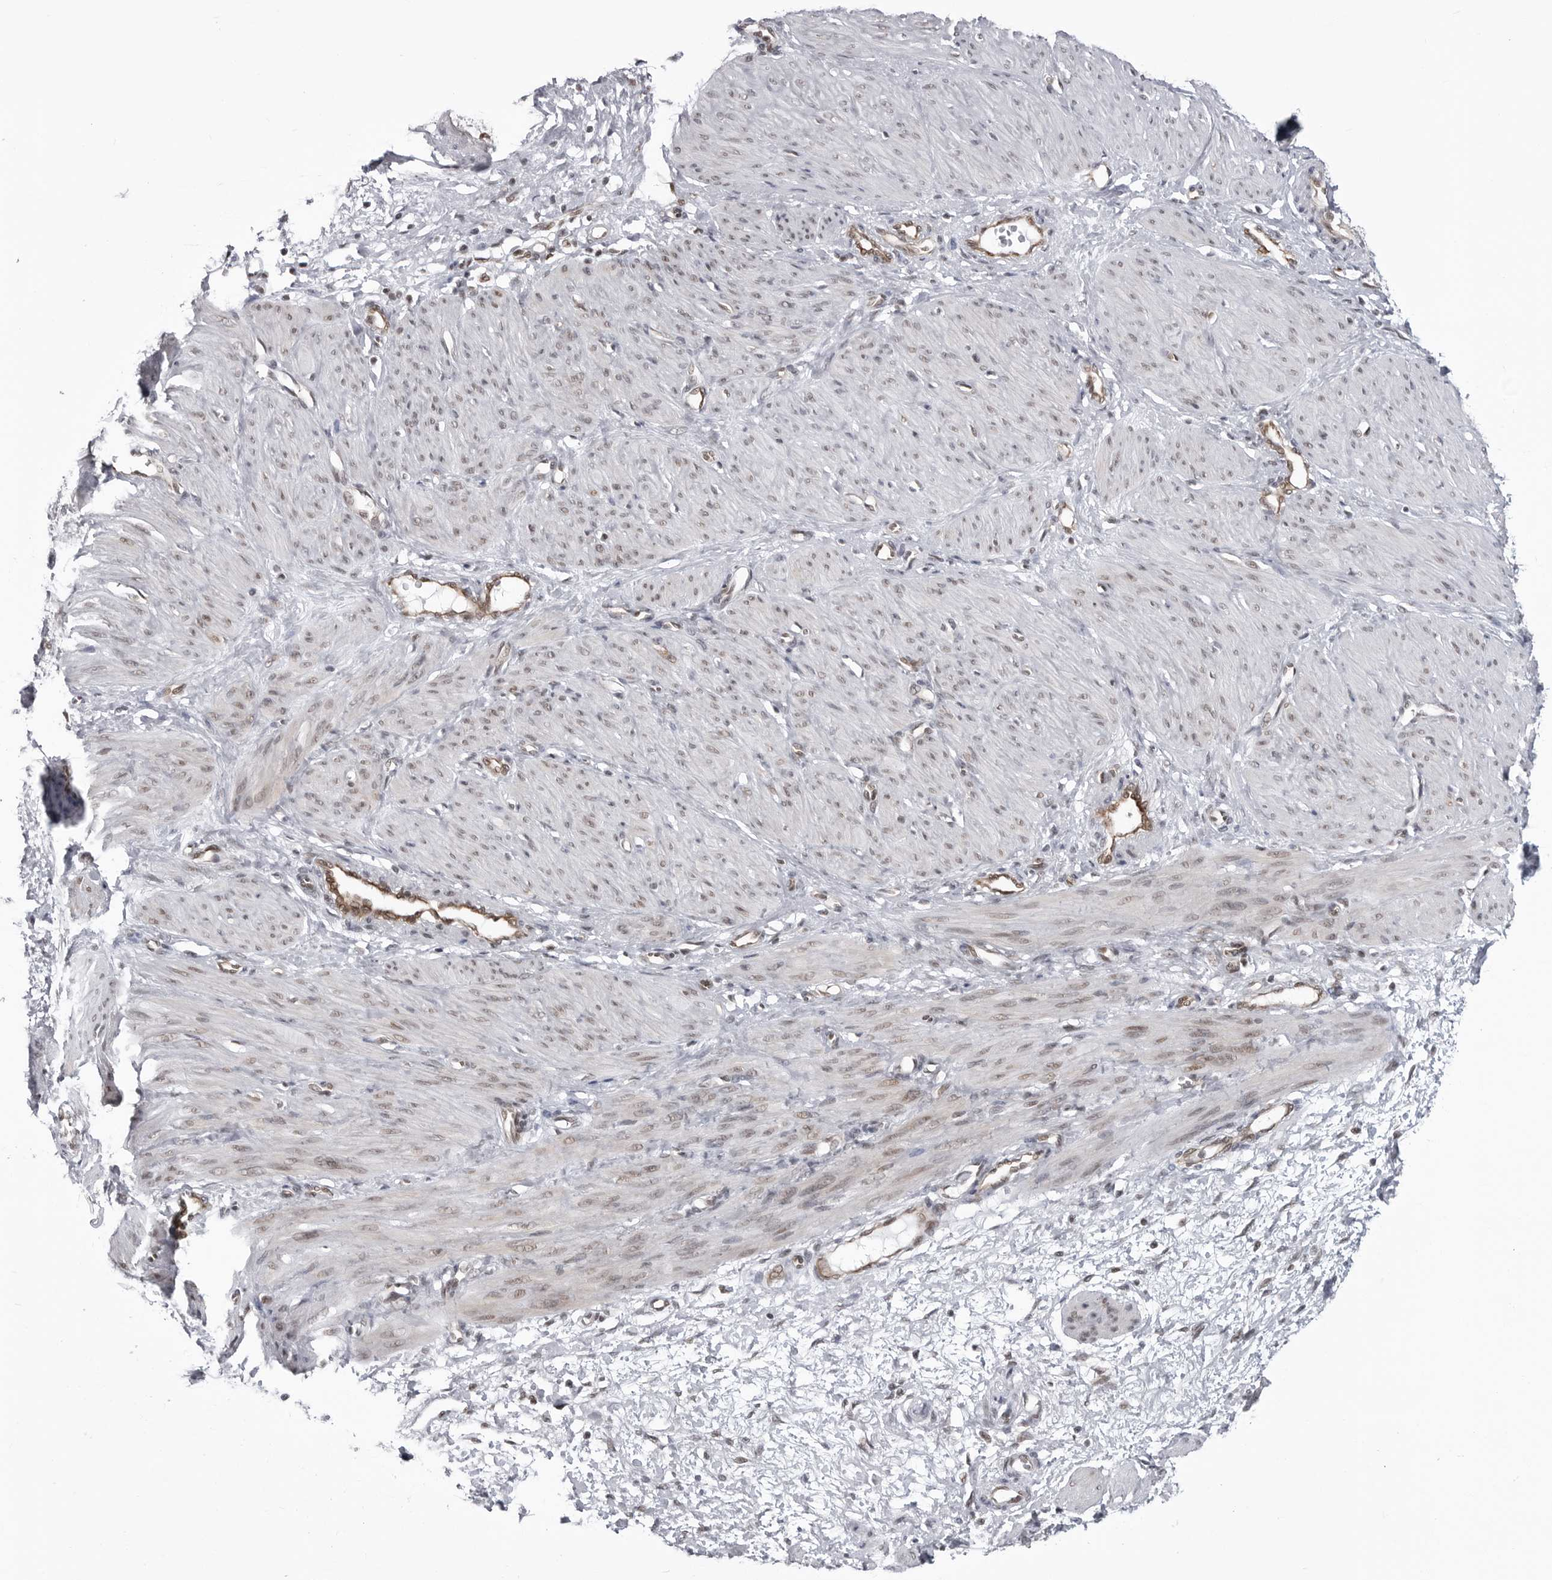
{"staining": {"intensity": "moderate", "quantity": "25%-75%", "location": "nuclear"}, "tissue": "smooth muscle", "cell_type": "Smooth muscle cells", "image_type": "normal", "snomed": [{"axis": "morphology", "description": "Normal tissue, NOS"}, {"axis": "topography", "description": "Endometrium"}], "caption": "Protein staining of normal smooth muscle reveals moderate nuclear positivity in approximately 25%-75% of smooth muscle cells. (Brightfield microscopy of DAB IHC at high magnification).", "gene": "RNF26", "patient": {"sex": "female", "age": 33}}